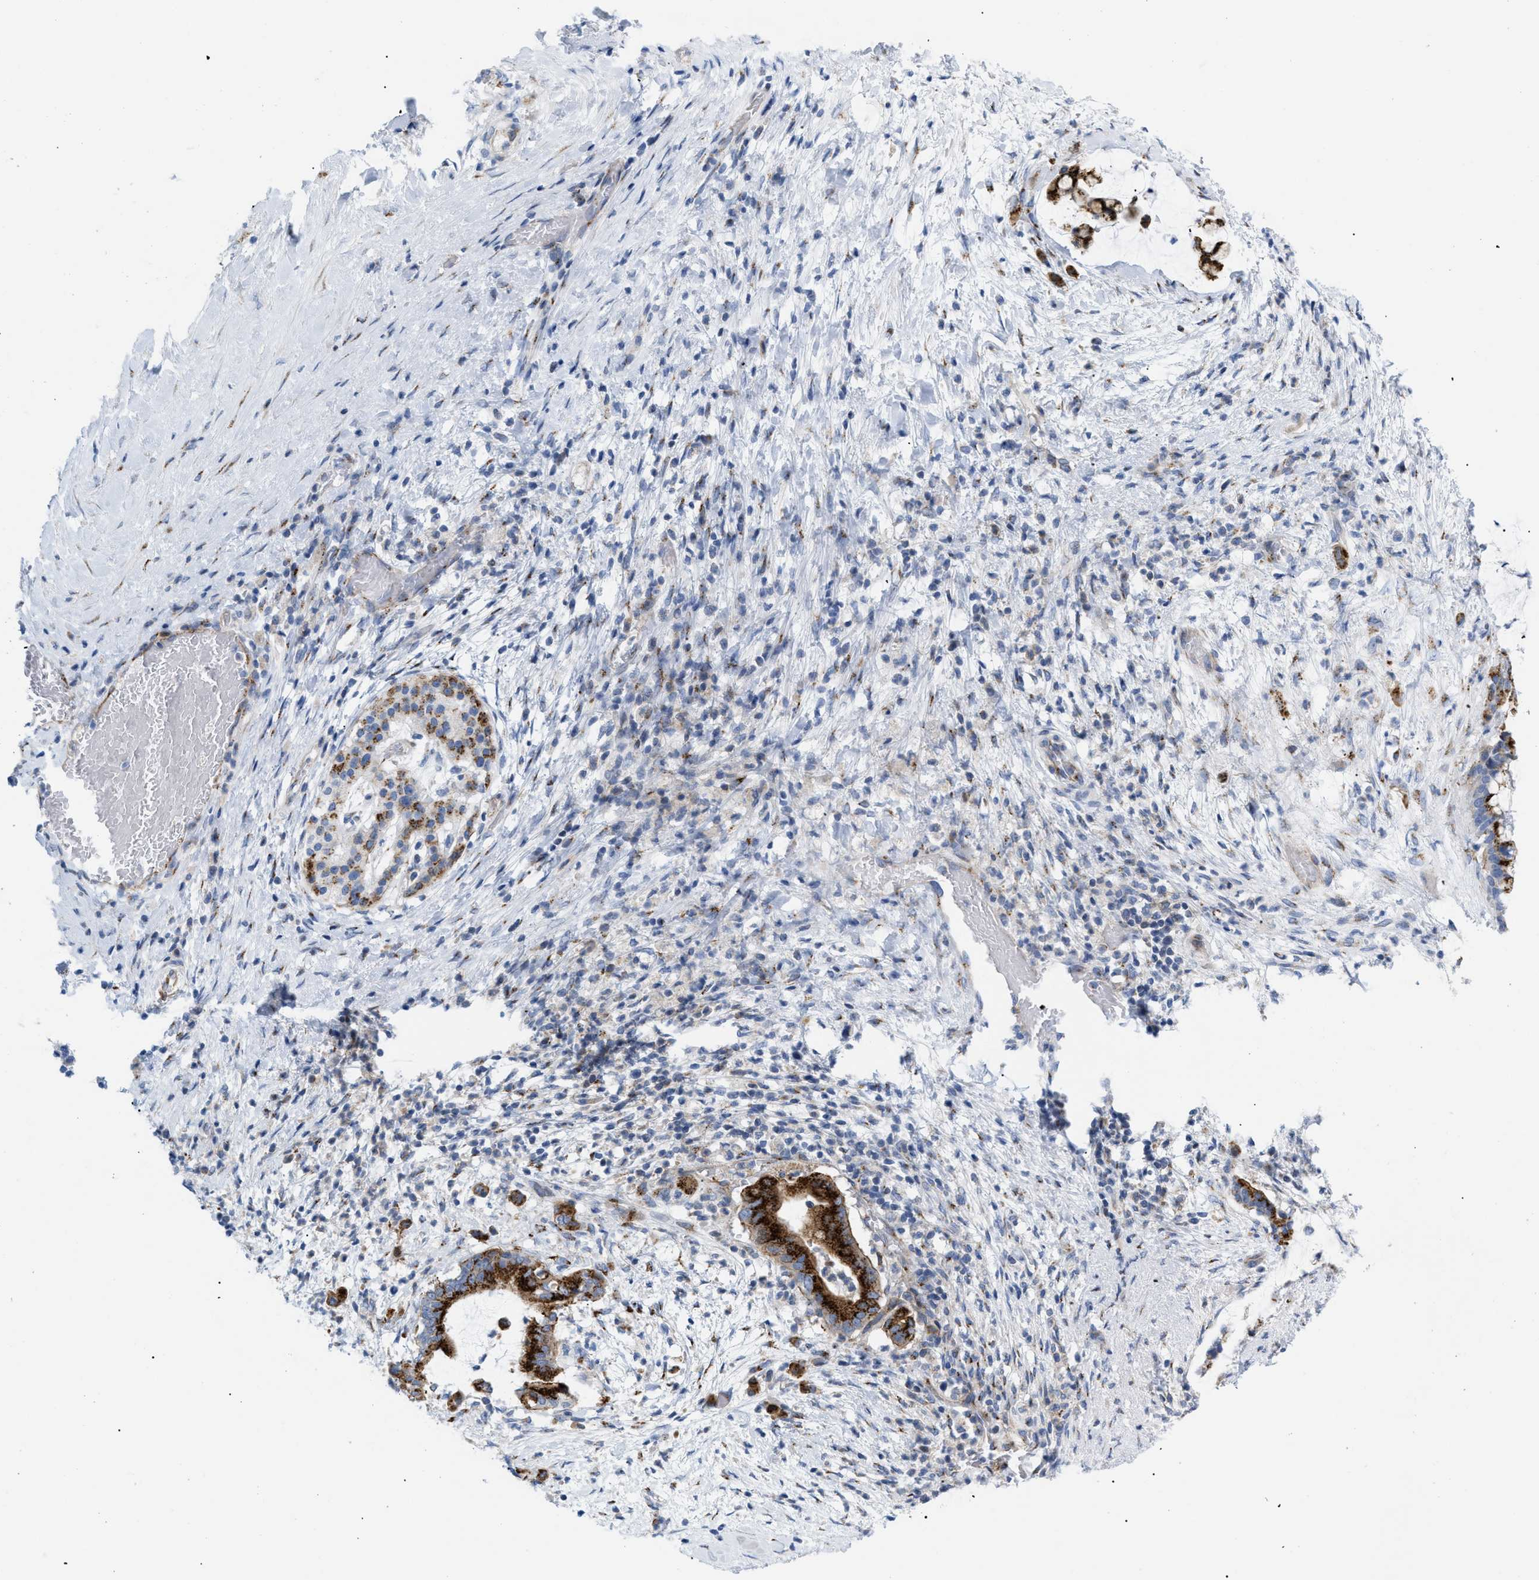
{"staining": {"intensity": "strong", "quantity": ">75%", "location": "cytoplasmic/membranous"}, "tissue": "pancreatic cancer", "cell_type": "Tumor cells", "image_type": "cancer", "snomed": [{"axis": "morphology", "description": "Adenocarcinoma, NOS"}, {"axis": "topography", "description": "Pancreas"}], "caption": "IHC of human pancreatic cancer demonstrates high levels of strong cytoplasmic/membranous staining in about >75% of tumor cells. Using DAB (brown) and hematoxylin (blue) stains, captured at high magnification using brightfield microscopy.", "gene": "TMEM17", "patient": {"sex": "male", "age": 41}}